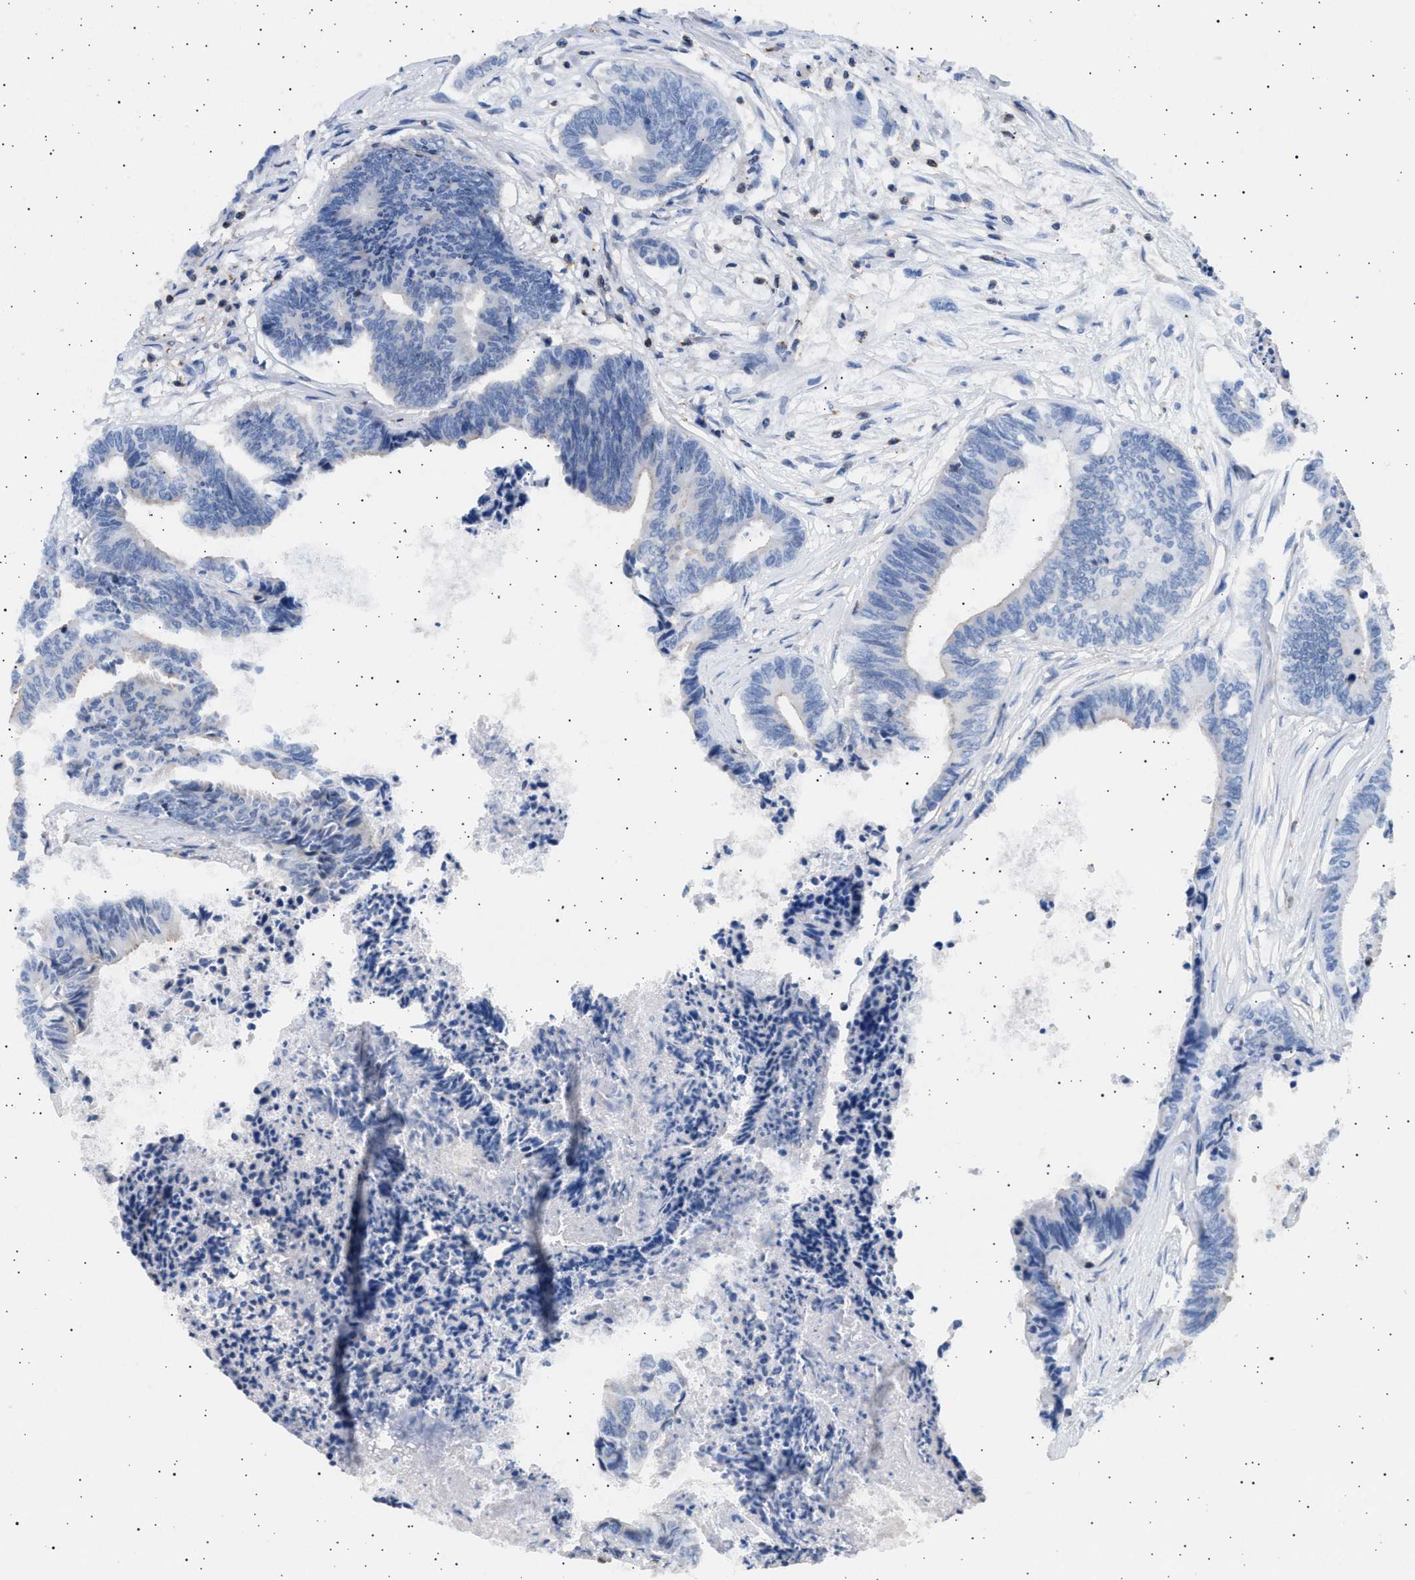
{"staining": {"intensity": "negative", "quantity": "none", "location": "none"}, "tissue": "colorectal cancer", "cell_type": "Tumor cells", "image_type": "cancer", "snomed": [{"axis": "morphology", "description": "Adenocarcinoma, NOS"}, {"axis": "topography", "description": "Rectum"}], "caption": "Tumor cells are negative for protein expression in human adenocarcinoma (colorectal).", "gene": "GRAP2", "patient": {"sex": "male", "age": 63}}